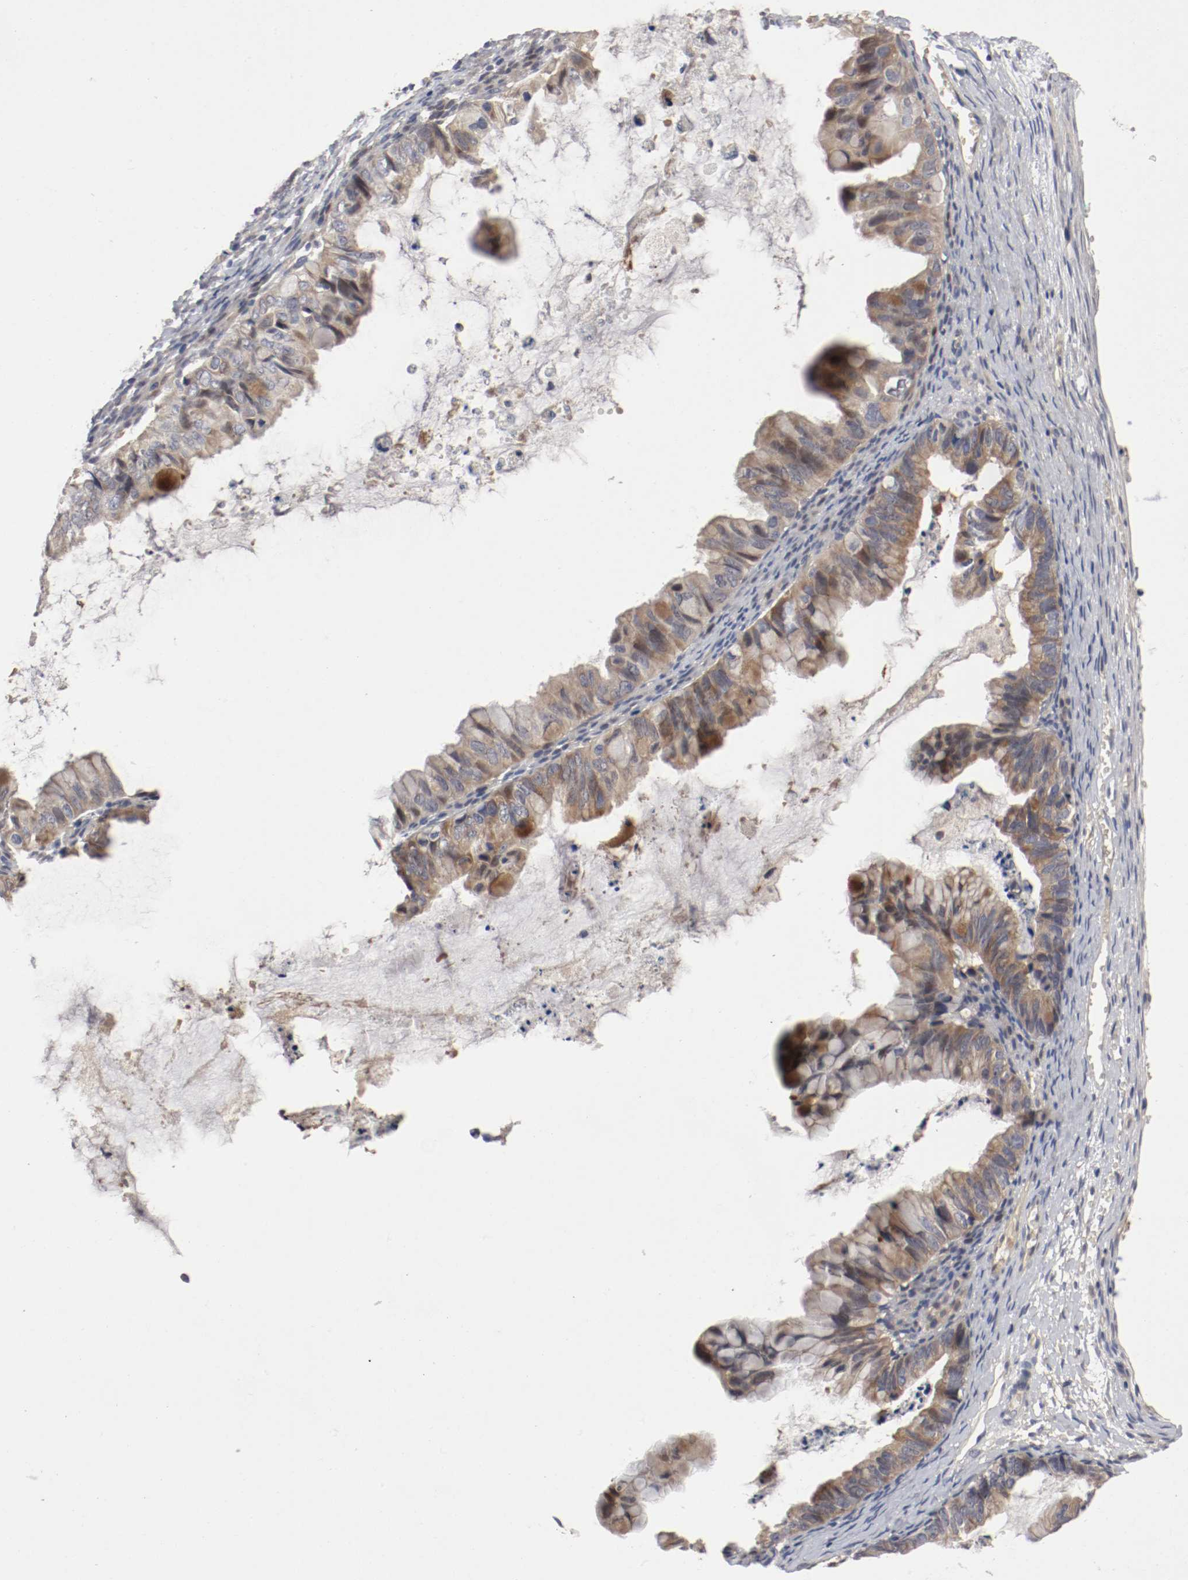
{"staining": {"intensity": "moderate", "quantity": ">75%", "location": "cytoplasmic/membranous"}, "tissue": "ovarian cancer", "cell_type": "Tumor cells", "image_type": "cancer", "snomed": [{"axis": "morphology", "description": "Cystadenocarcinoma, mucinous, NOS"}, {"axis": "topography", "description": "Ovary"}], "caption": "The image reveals a brown stain indicating the presence of a protein in the cytoplasmic/membranous of tumor cells in mucinous cystadenocarcinoma (ovarian).", "gene": "REN", "patient": {"sex": "female", "age": 36}}